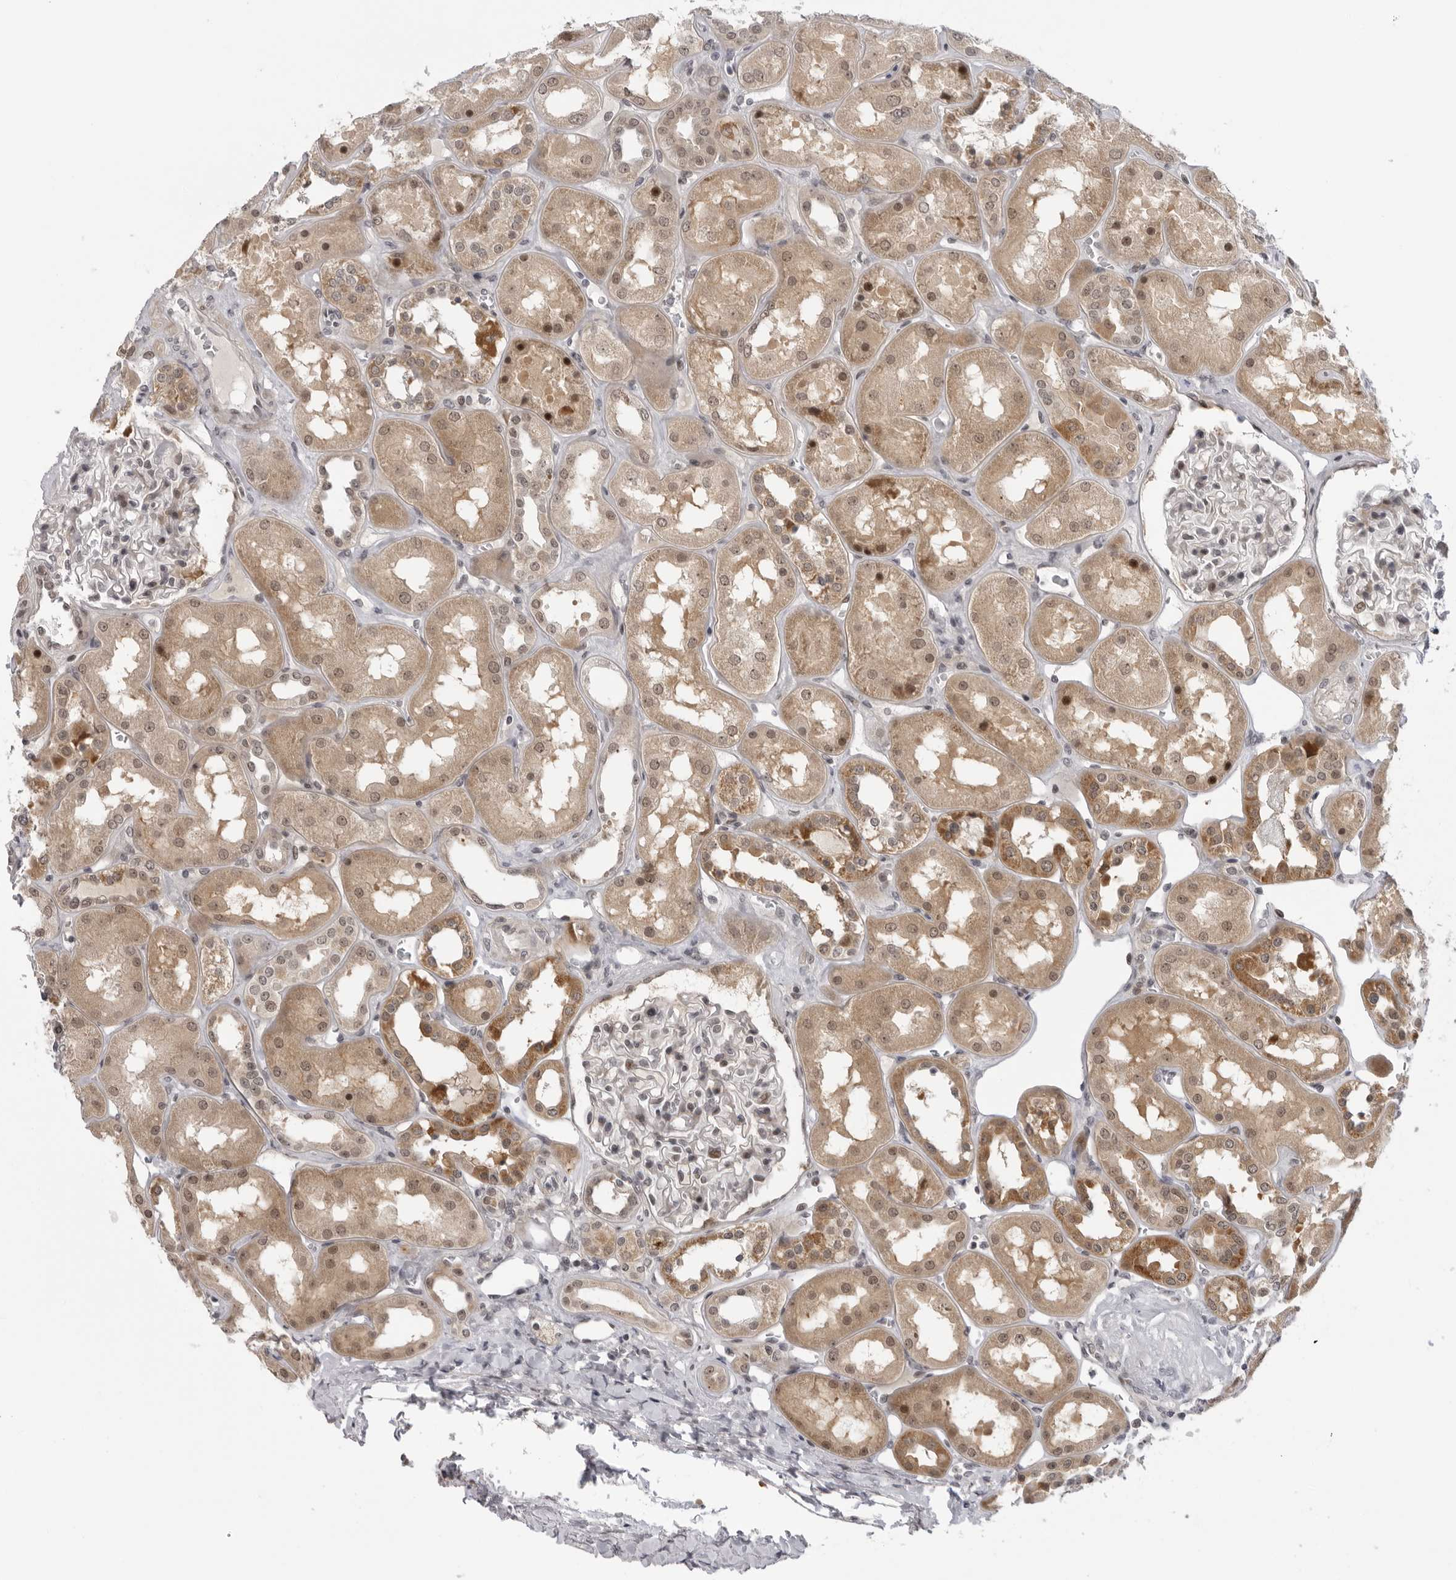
{"staining": {"intensity": "moderate", "quantity": "<25%", "location": "nuclear"}, "tissue": "kidney", "cell_type": "Cells in glomeruli", "image_type": "normal", "snomed": [{"axis": "morphology", "description": "Normal tissue, NOS"}, {"axis": "topography", "description": "Kidney"}], "caption": "IHC of benign kidney displays low levels of moderate nuclear positivity in about <25% of cells in glomeruli. IHC stains the protein in brown and the nuclei are stained blue.", "gene": "ALPK2", "patient": {"sex": "male", "age": 70}}